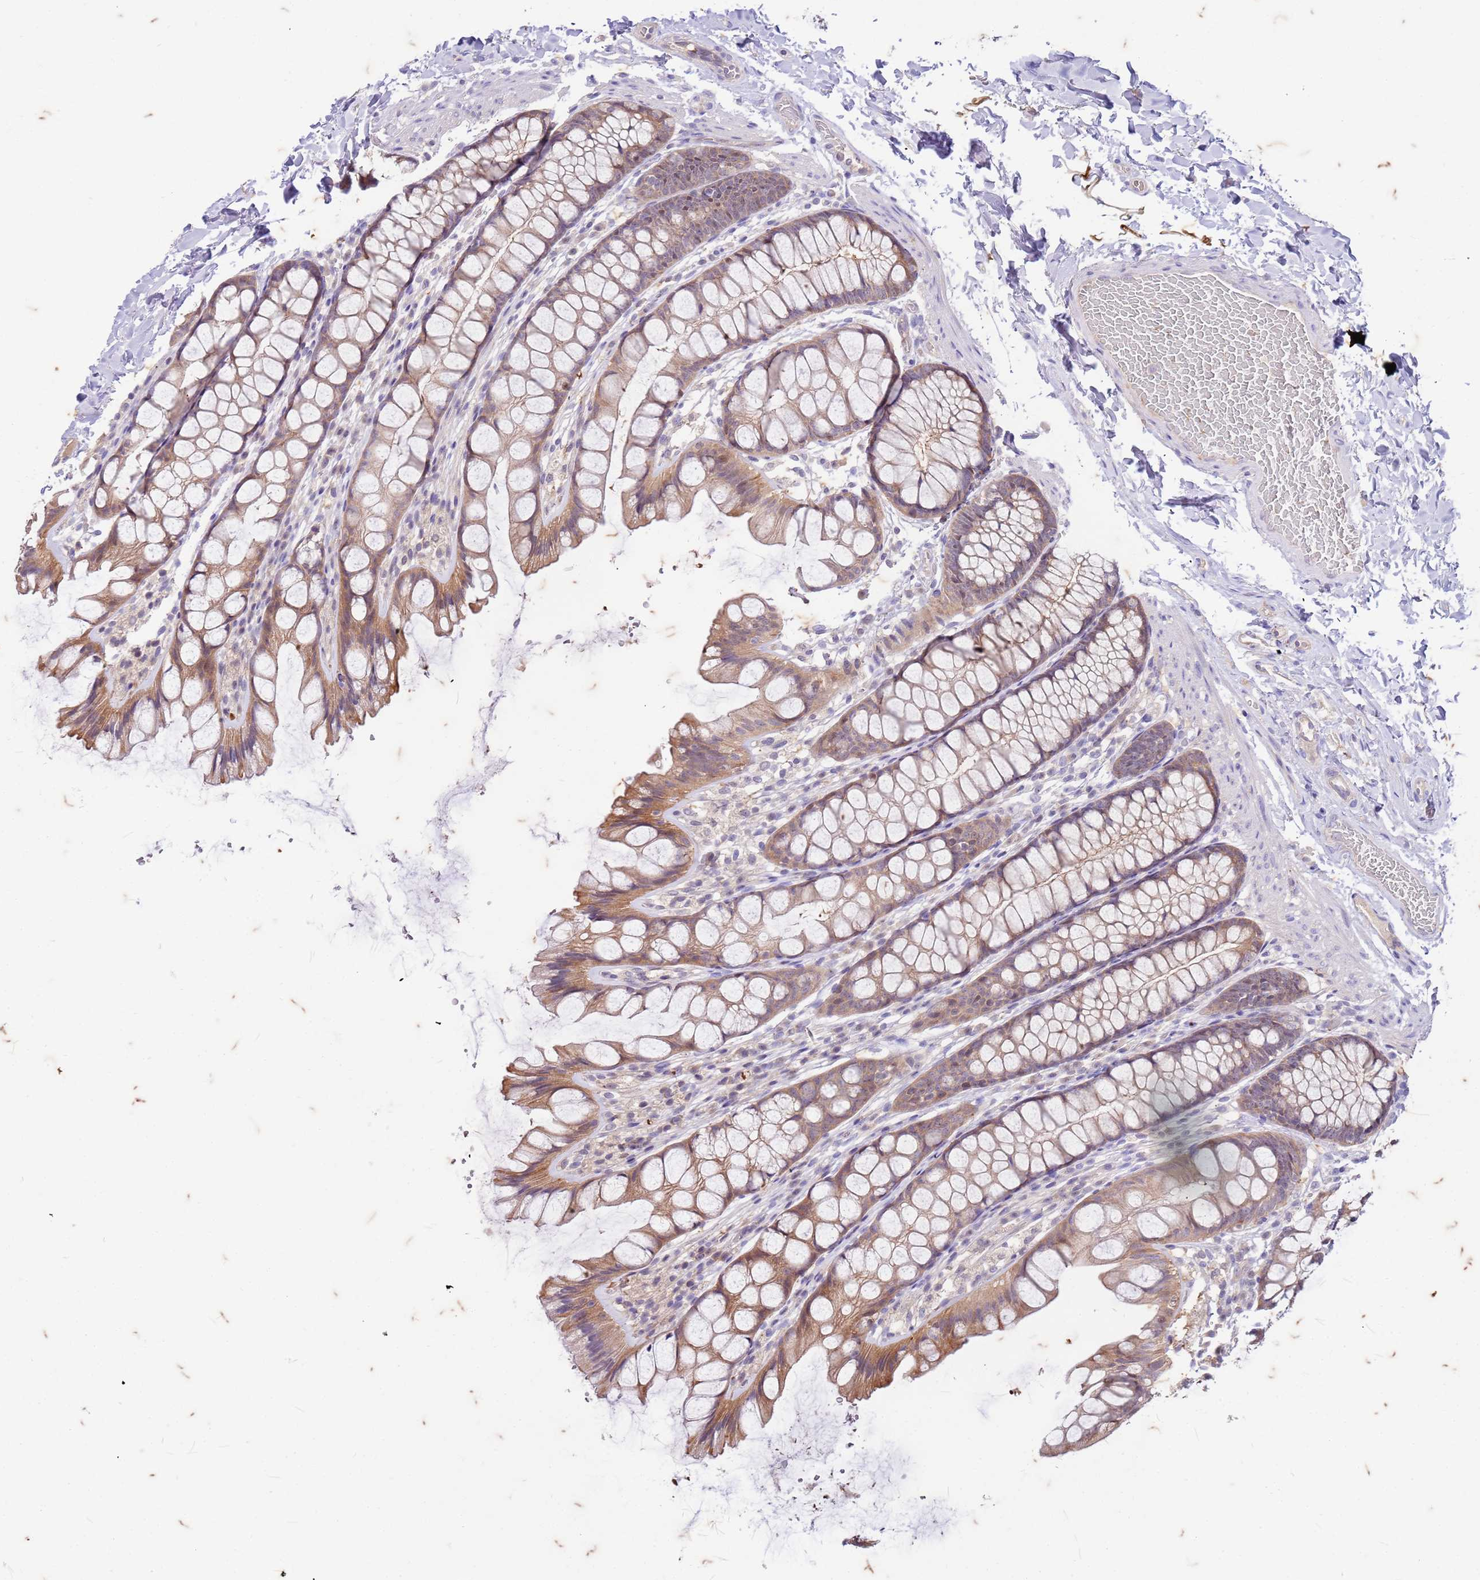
{"staining": {"intensity": "weak", "quantity": "25%-75%", "location": "cytoplasmic/membranous"}, "tissue": "colon", "cell_type": "Endothelial cells", "image_type": "normal", "snomed": [{"axis": "morphology", "description": "Normal tissue, NOS"}, {"axis": "topography", "description": "Colon"}], "caption": "Endothelial cells exhibit low levels of weak cytoplasmic/membranous positivity in about 25%-75% of cells in unremarkable human colon.", "gene": "RAPGEF3", "patient": {"sex": "male", "age": 47}}